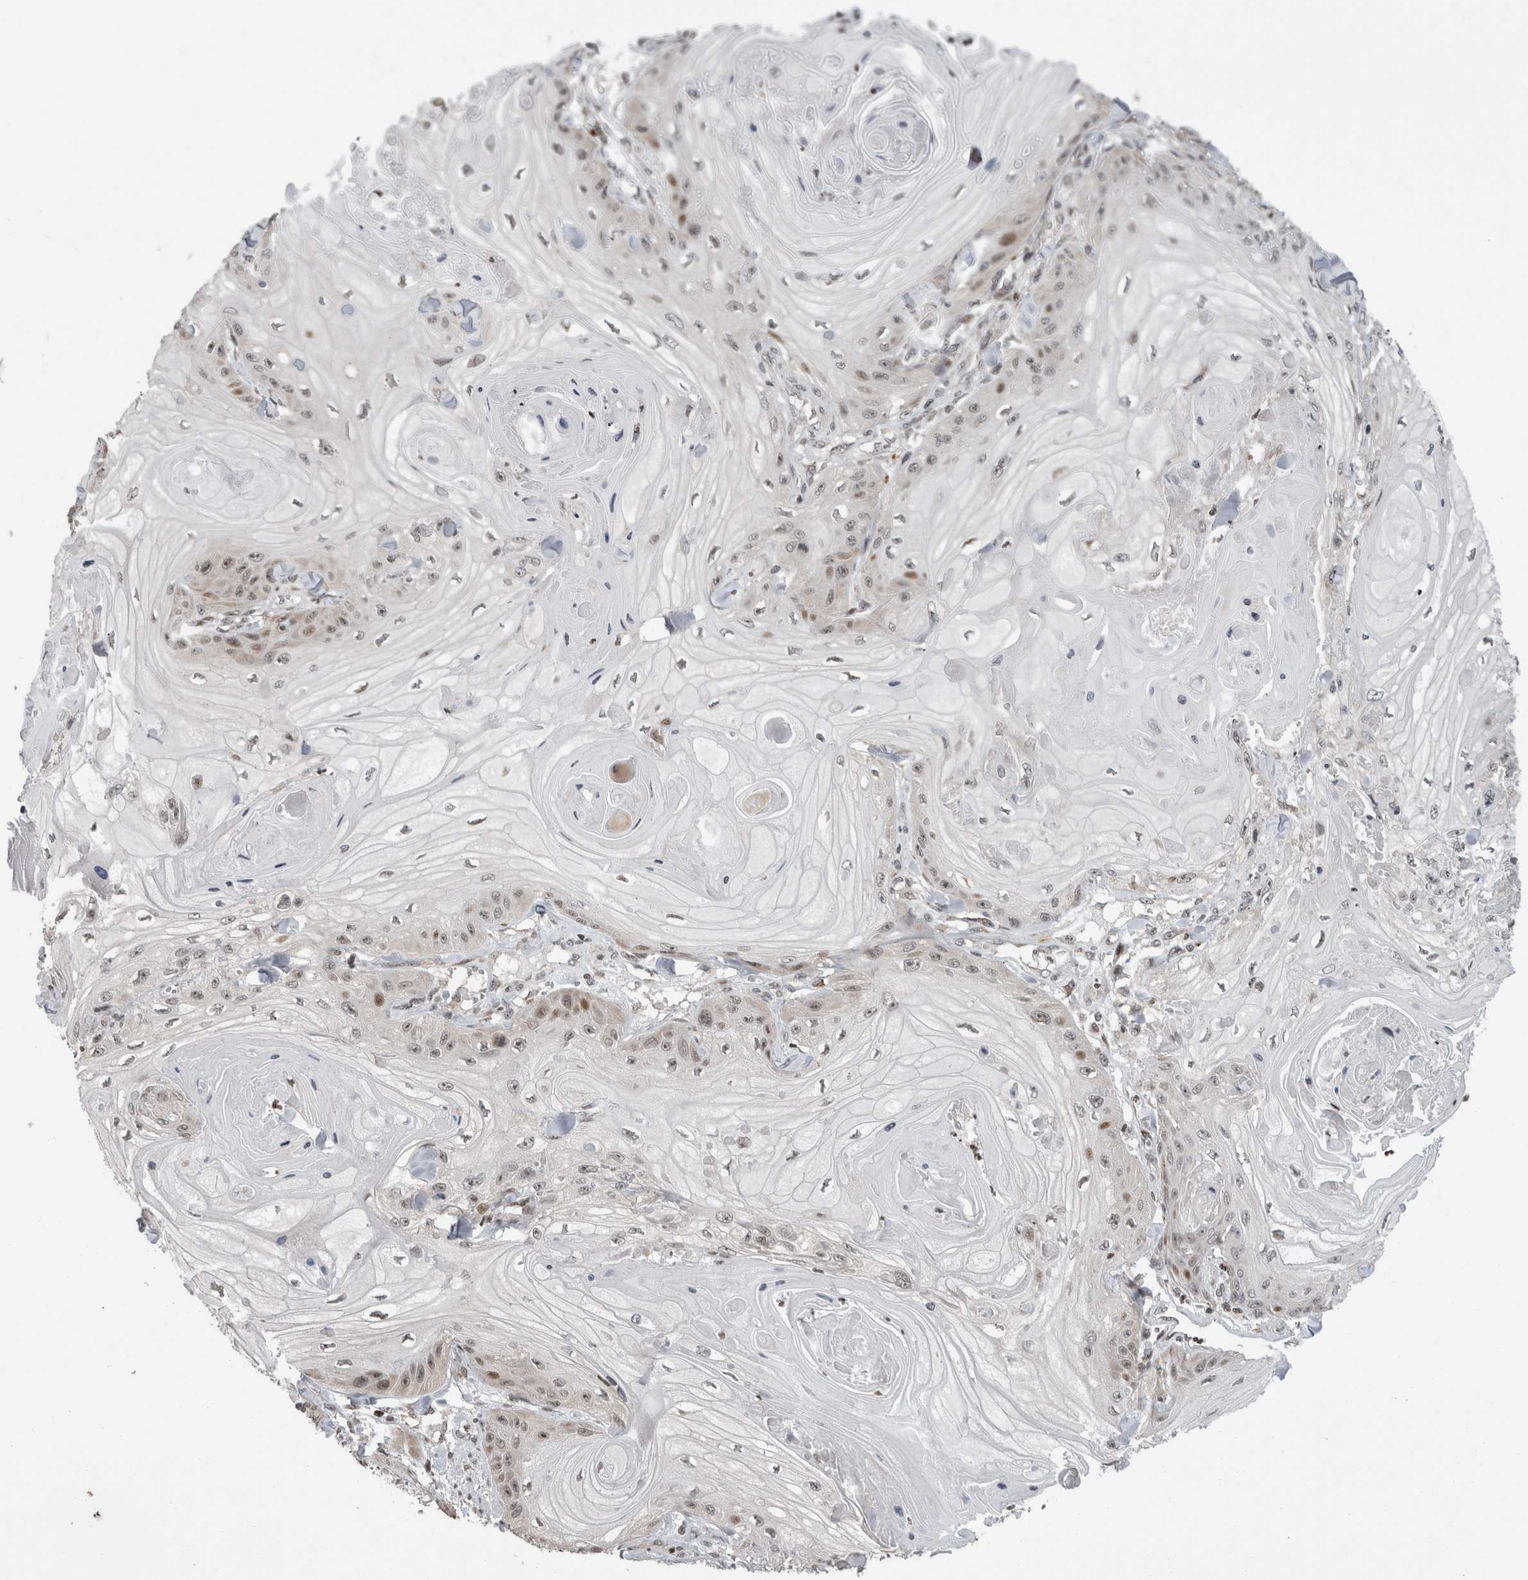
{"staining": {"intensity": "weak", "quantity": "<25%", "location": "nuclear"}, "tissue": "skin cancer", "cell_type": "Tumor cells", "image_type": "cancer", "snomed": [{"axis": "morphology", "description": "Squamous cell carcinoma, NOS"}, {"axis": "topography", "description": "Skin"}], "caption": "High power microscopy micrograph of an immunohistochemistry (IHC) image of squamous cell carcinoma (skin), revealing no significant staining in tumor cells. (DAB immunohistochemistry (IHC), high magnification).", "gene": "ZBTB11", "patient": {"sex": "male", "age": 74}}